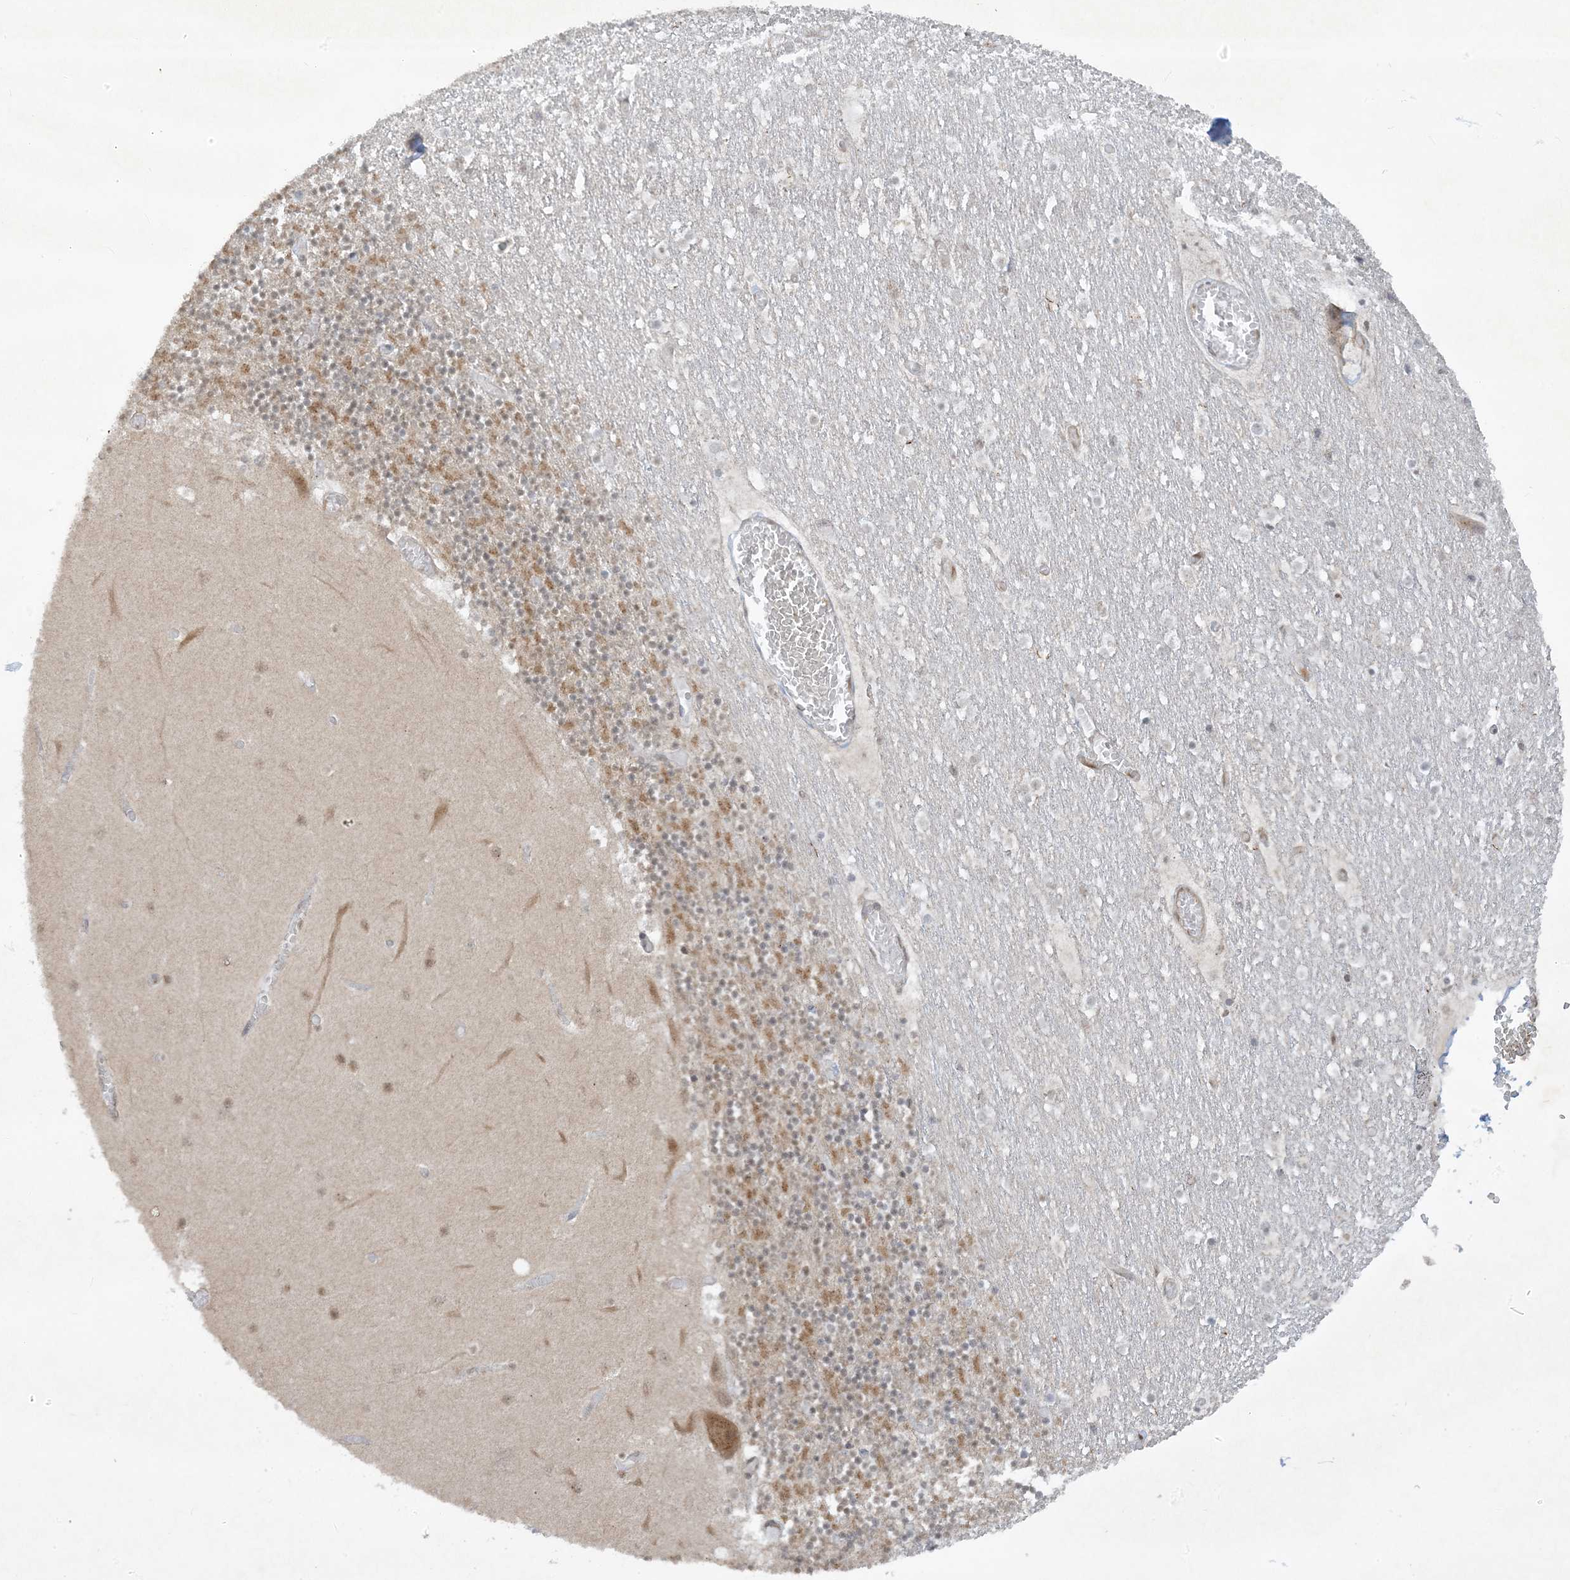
{"staining": {"intensity": "moderate", "quantity": ">75%", "location": "cytoplasmic/membranous"}, "tissue": "cerebellum", "cell_type": "Cells in granular layer", "image_type": "normal", "snomed": [{"axis": "morphology", "description": "Normal tissue, NOS"}, {"axis": "topography", "description": "Cerebellum"}], "caption": "Cells in granular layer show medium levels of moderate cytoplasmic/membranous positivity in about >75% of cells in normal cerebellum.", "gene": "CERT1", "patient": {"sex": "female", "age": 28}}